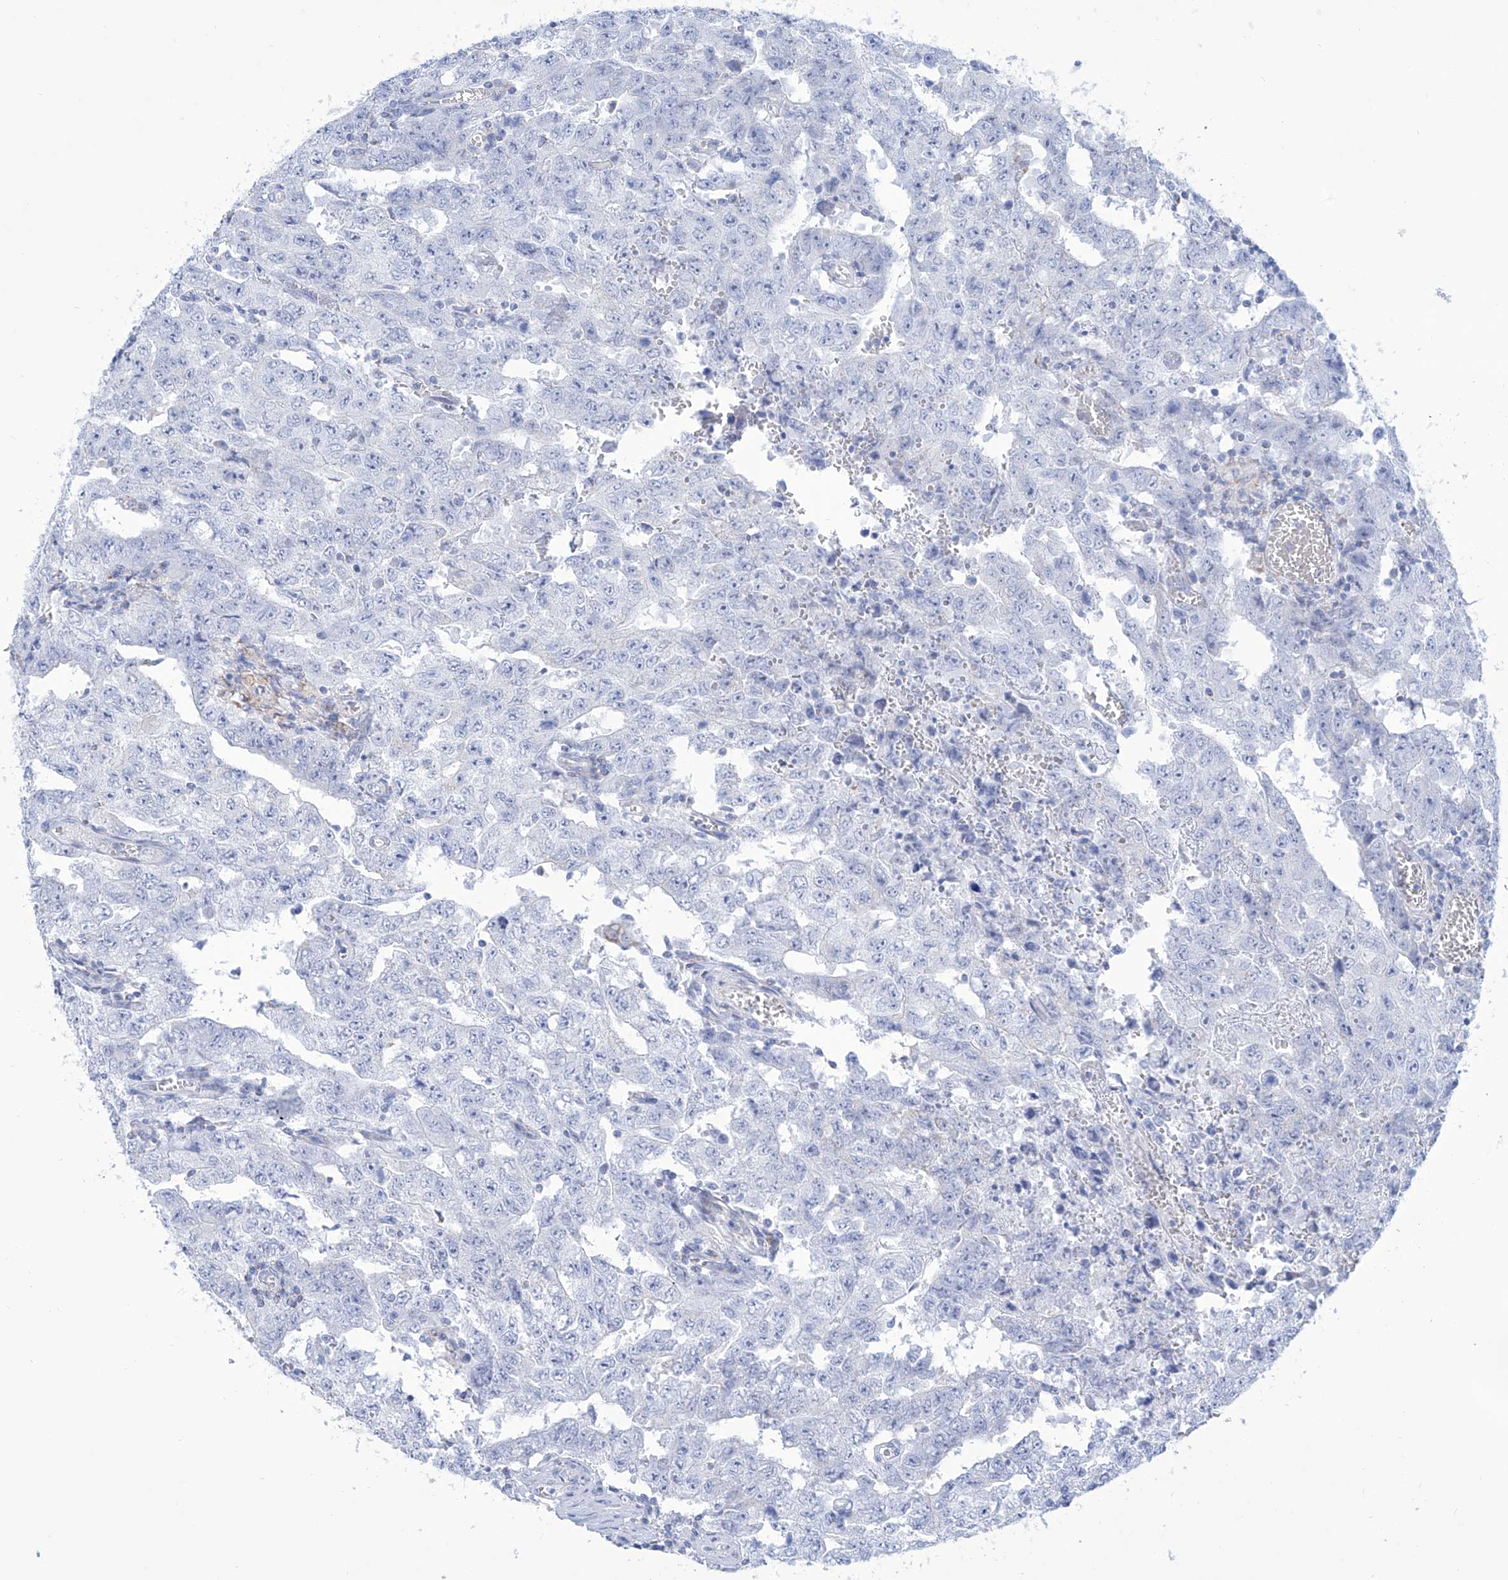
{"staining": {"intensity": "negative", "quantity": "none", "location": "none"}, "tissue": "testis cancer", "cell_type": "Tumor cells", "image_type": "cancer", "snomed": [{"axis": "morphology", "description": "Carcinoma, Embryonal, NOS"}, {"axis": "topography", "description": "Testis"}], "caption": "Embryonal carcinoma (testis) was stained to show a protein in brown. There is no significant staining in tumor cells. (Immunohistochemistry, brightfield microscopy, high magnification).", "gene": "ALDH6A1", "patient": {"sex": "male", "age": 26}}